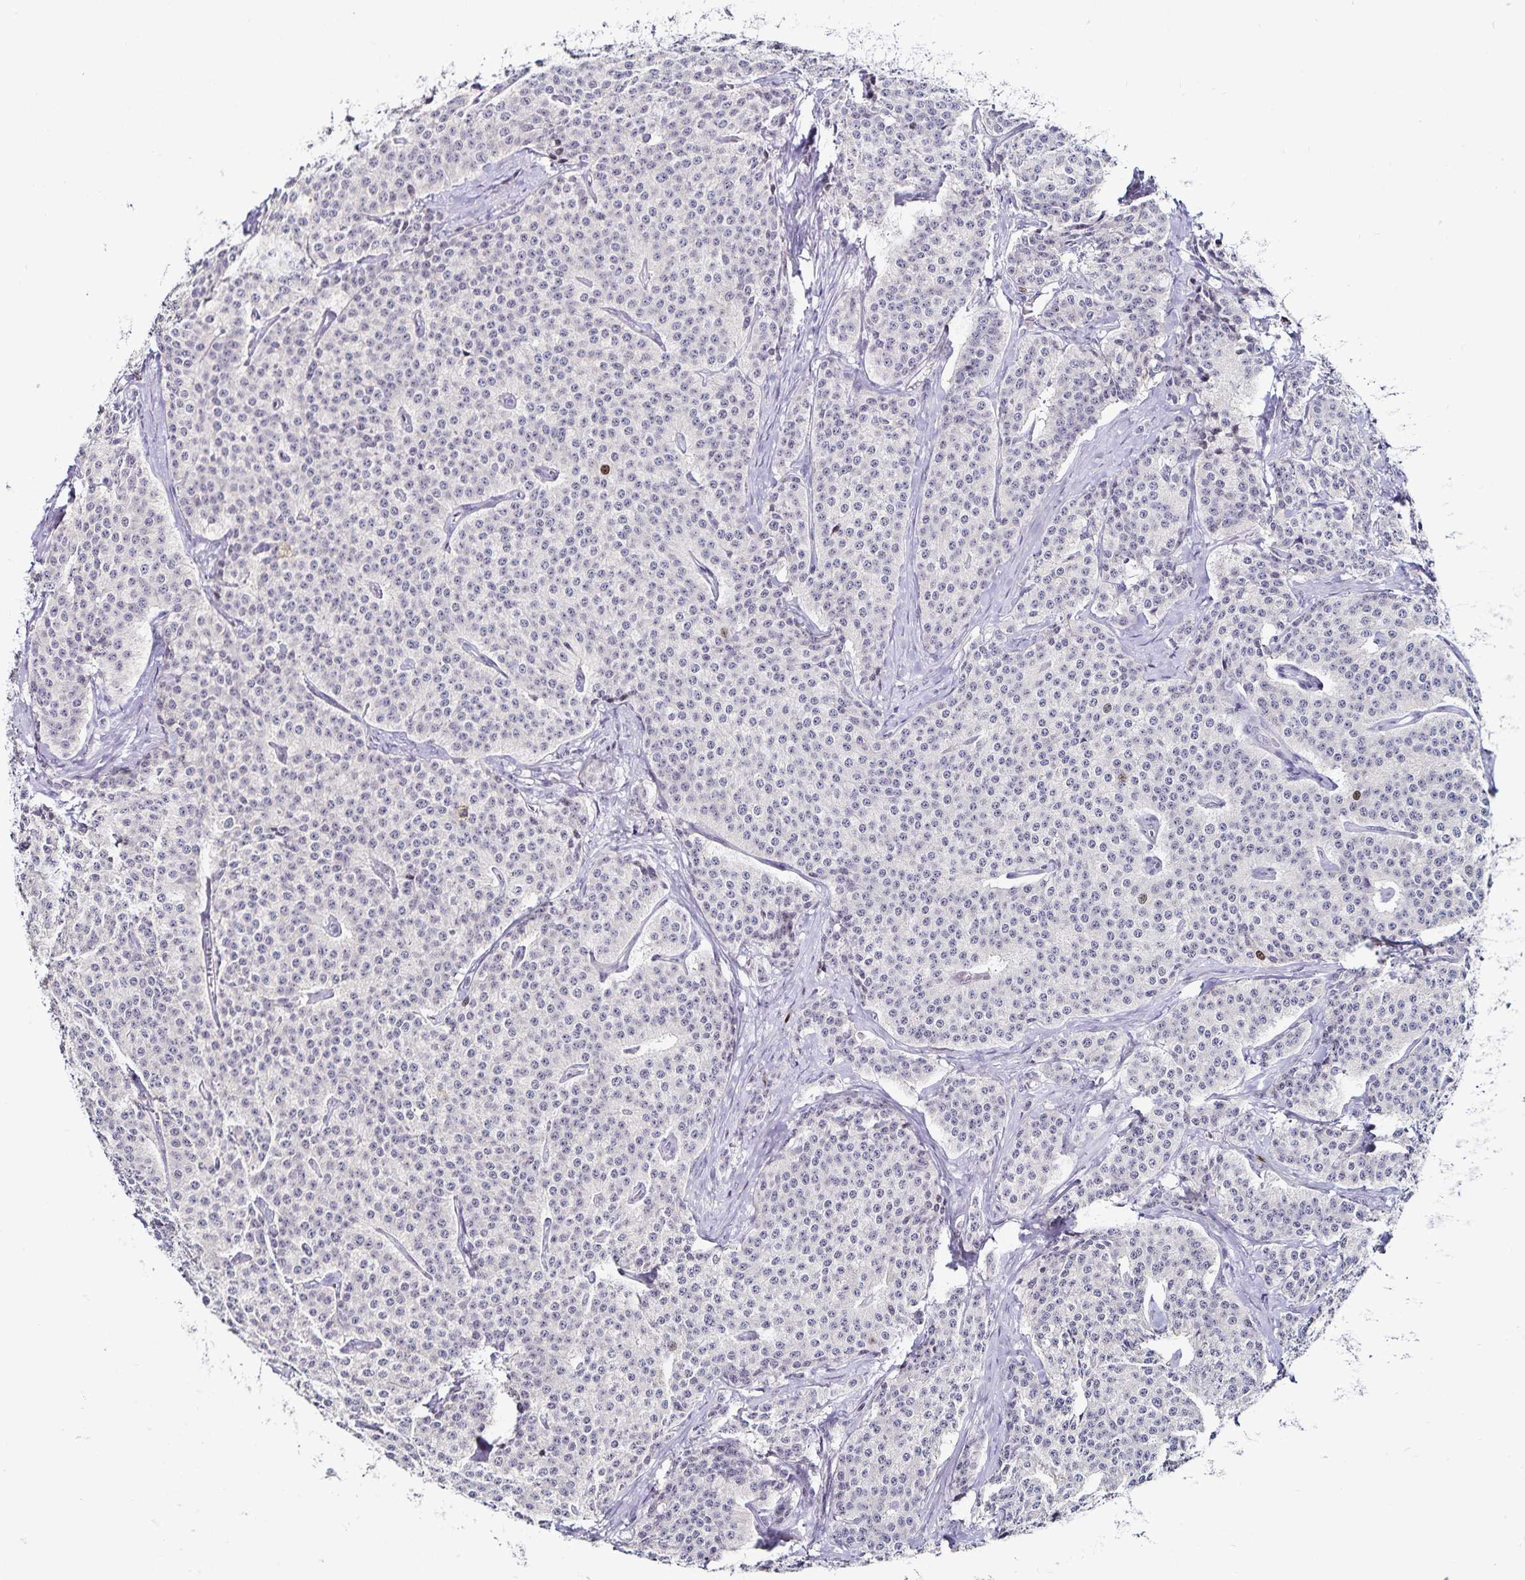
{"staining": {"intensity": "negative", "quantity": "none", "location": "none"}, "tissue": "carcinoid", "cell_type": "Tumor cells", "image_type": "cancer", "snomed": [{"axis": "morphology", "description": "Carcinoid, malignant, NOS"}, {"axis": "topography", "description": "Small intestine"}], "caption": "Immunohistochemistry (IHC) of malignant carcinoid demonstrates no positivity in tumor cells.", "gene": "ANLN", "patient": {"sex": "female", "age": 64}}